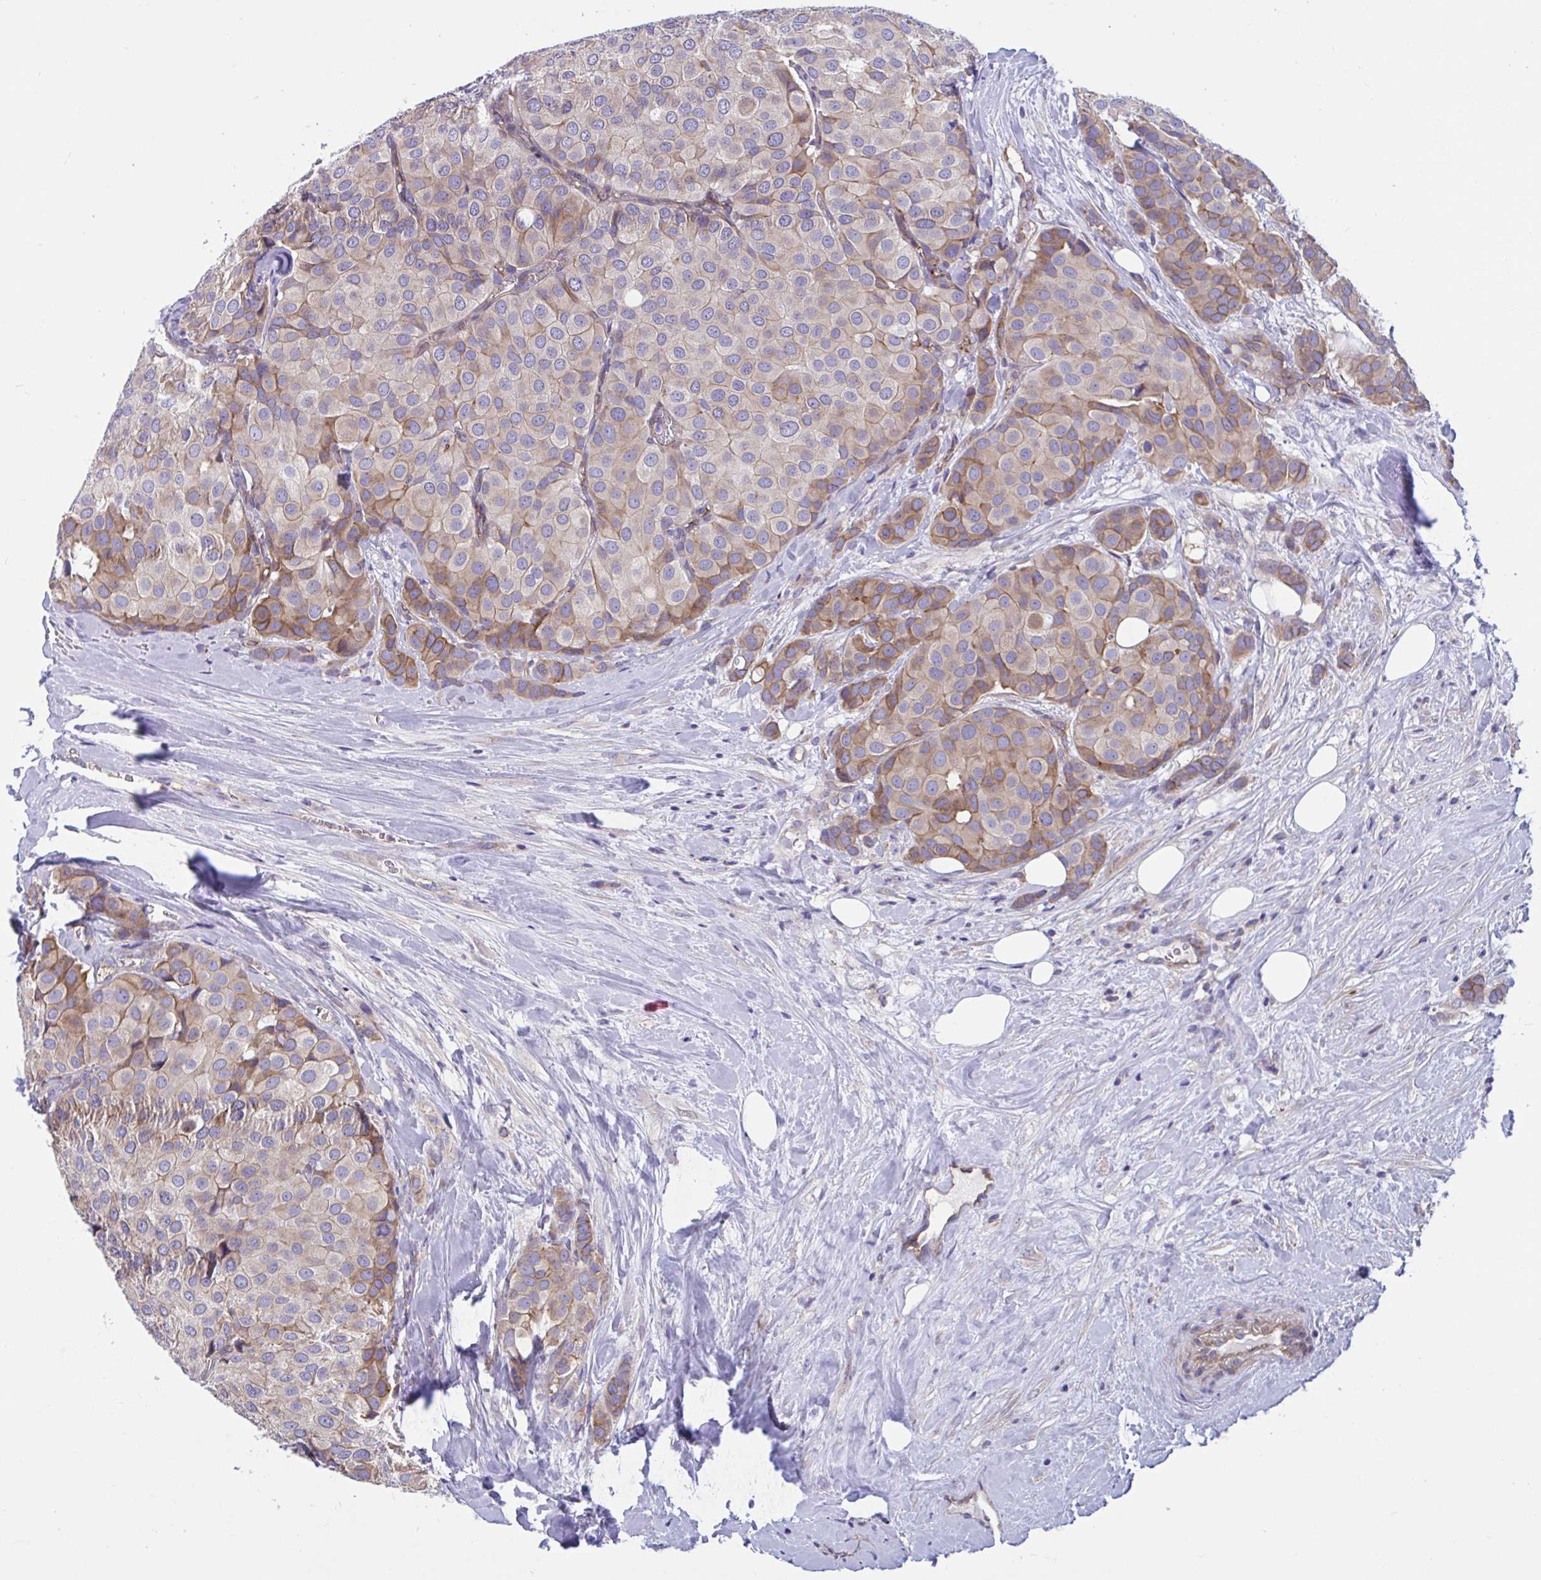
{"staining": {"intensity": "moderate", "quantity": "25%-75%", "location": "cytoplasmic/membranous"}, "tissue": "breast cancer", "cell_type": "Tumor cells", "image_type": "cancer", "snomed": [{"axis": "morphology", "description": "Duct carcinoma"}, {"axis": "topography", "description": "Breast"}], "caption": "Brown immunohistochemical staining in breast cancer displays moderate cytoplasmic/membranous staining in approximately 25%-75% of tumor cells.", "gene": "WBP1", "patient": {"sex": "female", "age": 70}}